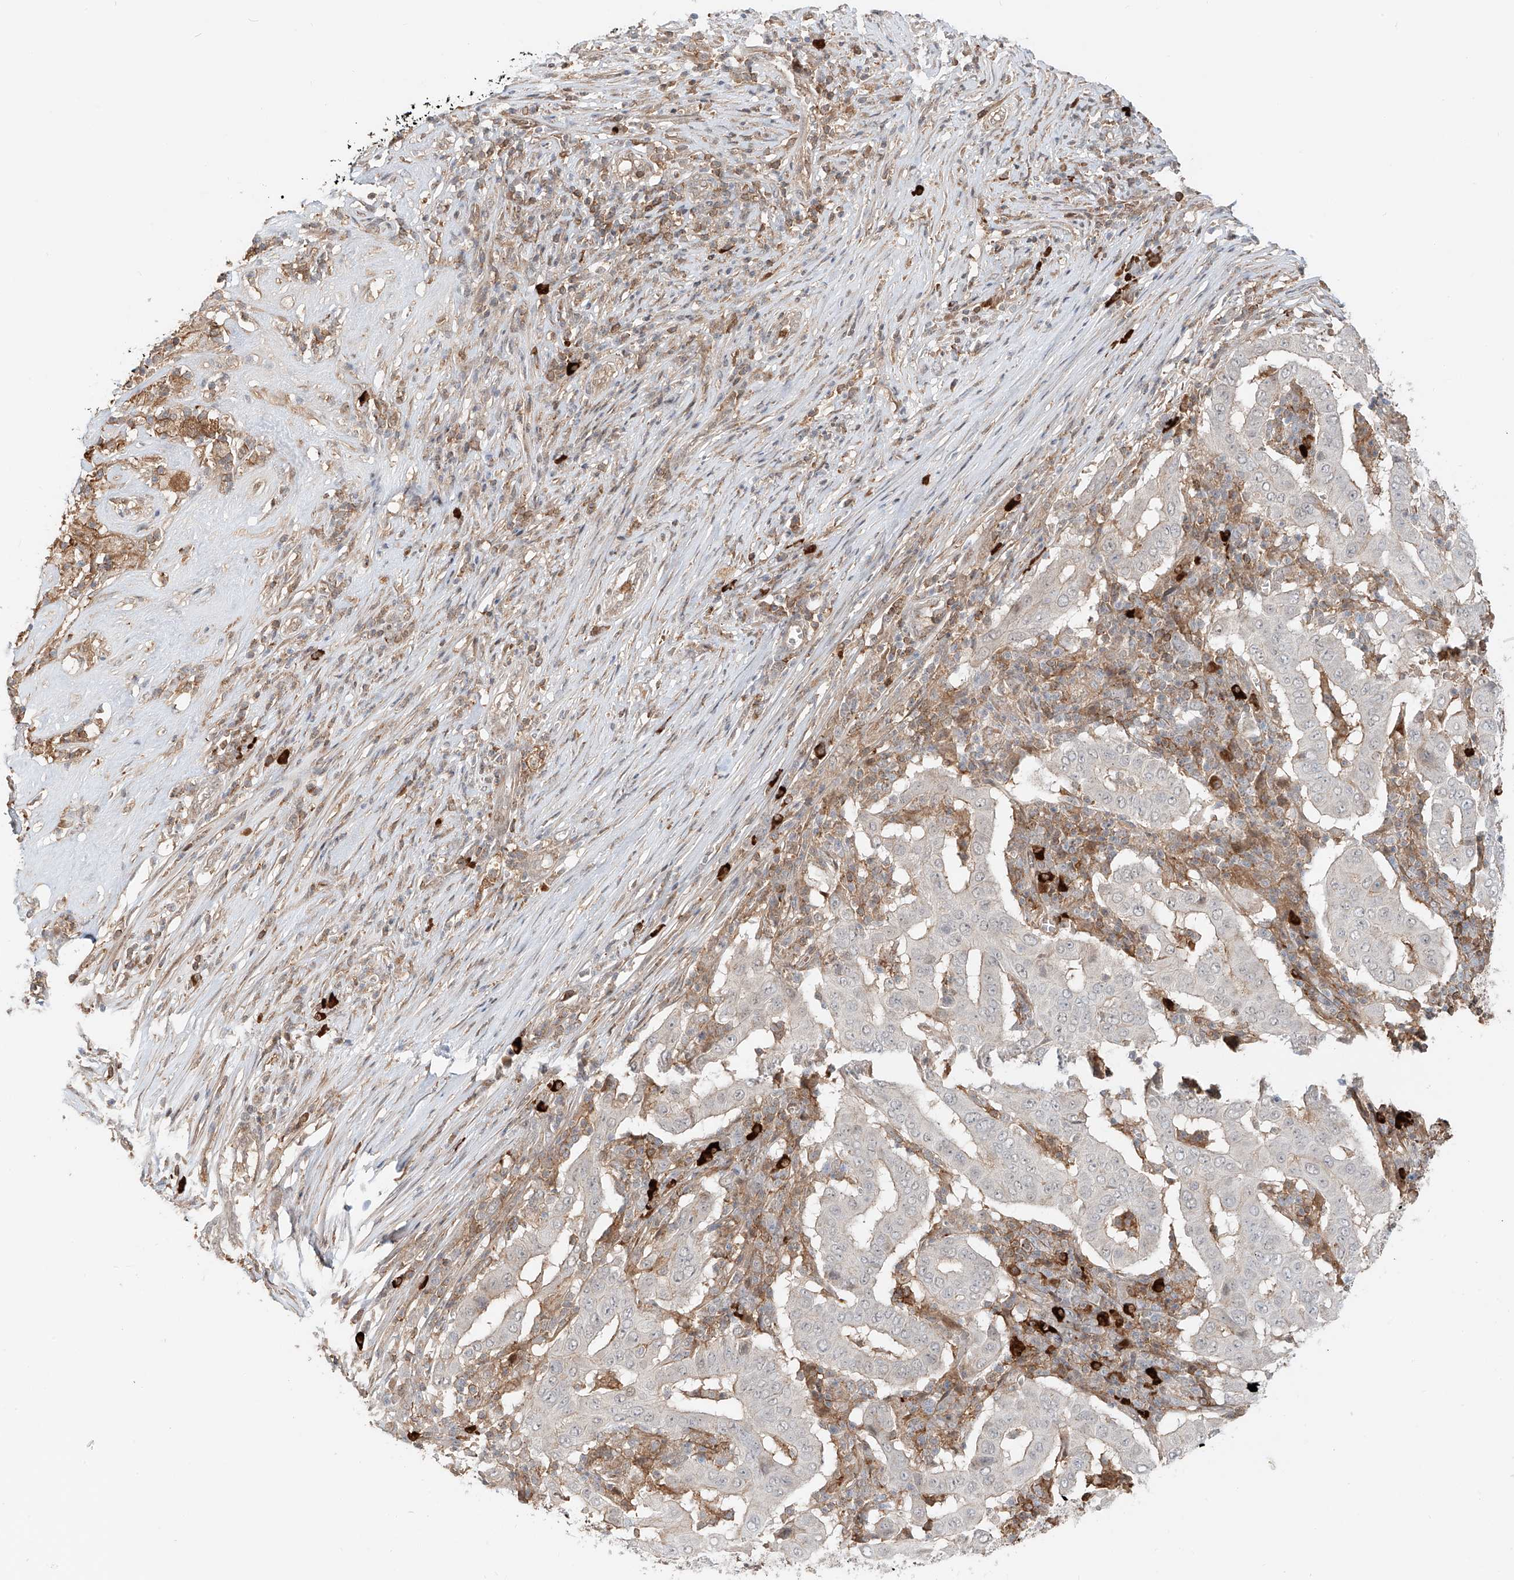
{"staining": {"intensity": "negative", "quantity": "none", "location": "none"}, "tissue": "pancreatic cancer", "cell_type": "Tumor cells", "image_type": "cancer", "snomed": [{"axis": "morphology", "description": "Adenocarcinoma, NOS"}, {"axis": "topography", "description": "Pancreas"}], "caption": "A photomicrograph of pancreatic cancer (adenocarcinoma) stained for a protein shows no brown staining in tumor cells.", "gene": "CEP162", "patient": {"sex": "male", "age": 63}}